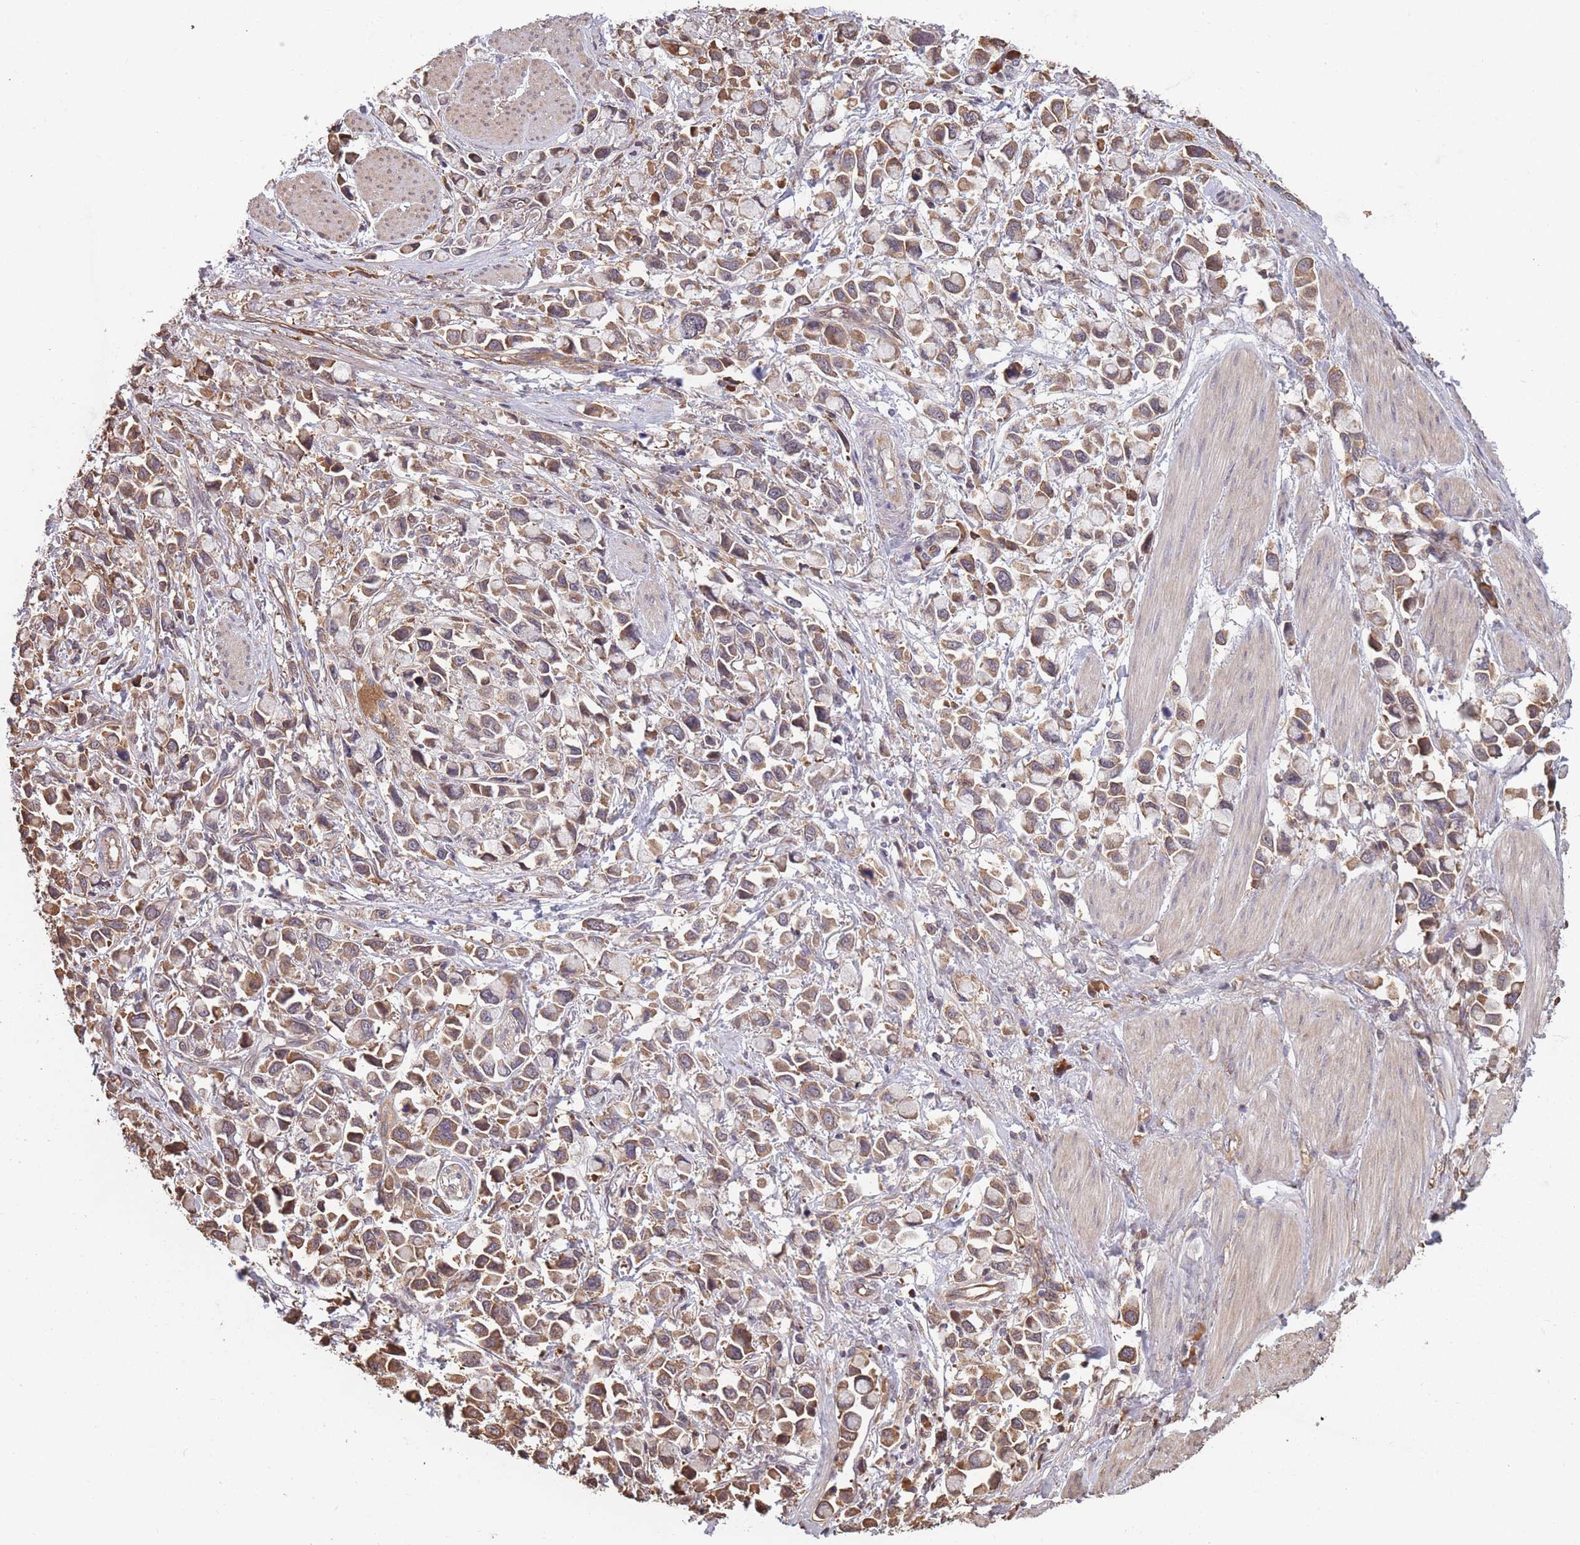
{"staining": {"intensity": "moderate", "quantity": ">75%", "location": "cytoplasmic/membranous"}, "tissue": "stomach cancer", "cell_type": "Tumor cells", "image_type": "cancer", "snomed": [{"axis": "morphology", "description": "Adenocarcinoma, NOS"}, {"axis": "topography", "description": "Stomach"}], "caption": "A micrograph of human adenocarcinoma (stomach) stained for a protein exhibits moderate cytoplasmic/membranous brown staining in tumor cells. (DAB = brown stain, brightfield microscopy at high magnification).", "gene": "ARL13B", "patient": {"sex": "female", "age": 81}}